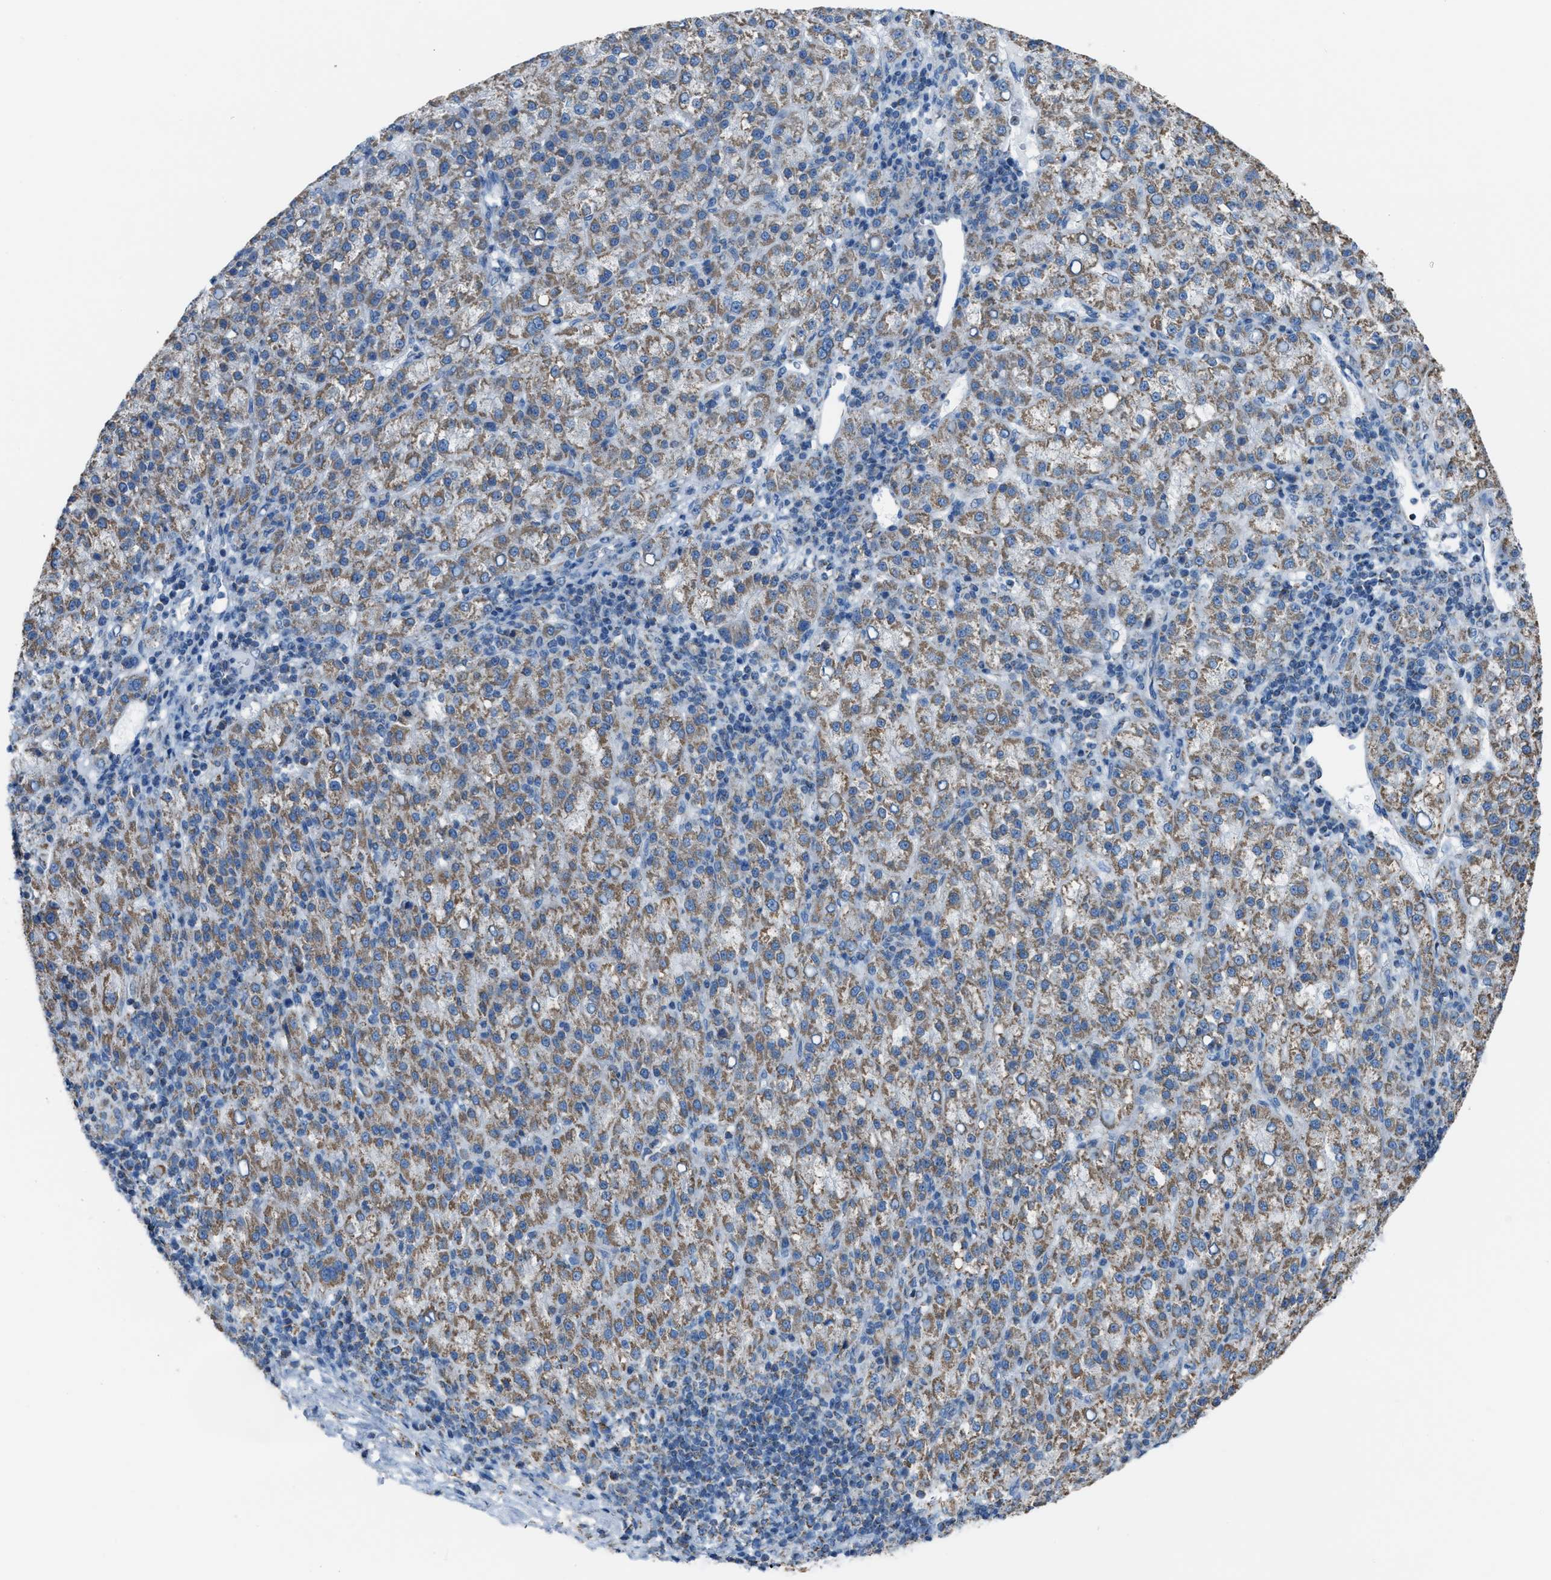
{"staining": {"intensity": "moderate", "quantity": ">75%", "location": "cytoplasmic/membranous"}, "tissue": "liver cancer", "cell_type": "Tumor cells", "image_type": "cancer", "snomed": [{"axis": "morphology", "description": "Carcinoma, Hepatocellular, NOS"}, {"axis": "topography", "description": "Liver"}], "caption": "Immunohistochemistry (IHC) staining of liver cancer (hepatocellular carcinoma), which displays medium levels of moderate cytoplasmic/membranous positivity in about >75% of tumor cells indicating moderate cytoplasmic/membranous protein expression. The staining was performed using DAB (3,3'-diaminobenzidine) (brown) for protein detection and nuclei were counterstained in hematoxylin (blue).", "gene": "MDH2", "patient": {"sex": "female", "age": 58}}